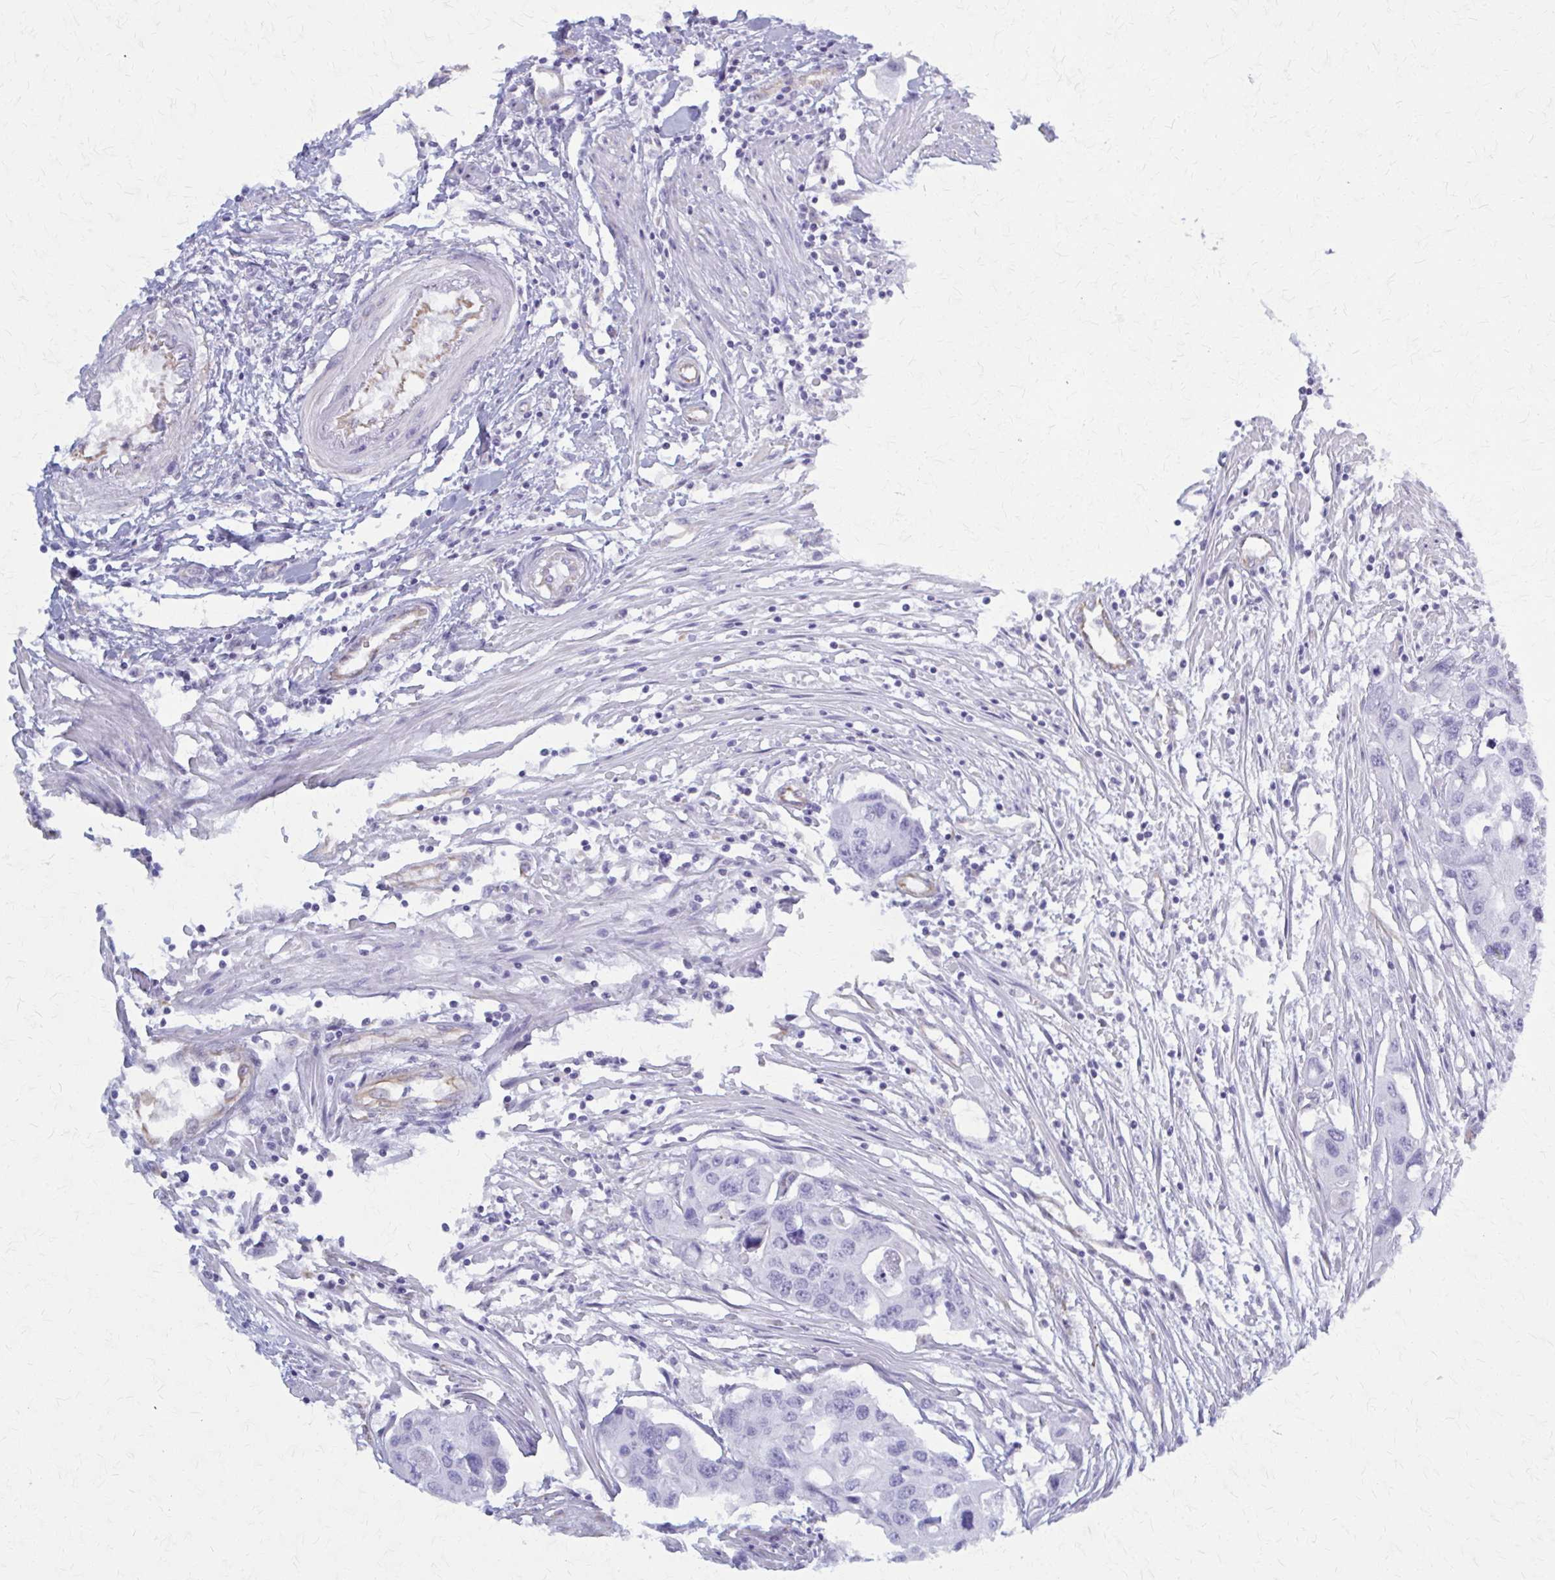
{"staining": {"intensity": "negative", "quantity": "none", "location": "none"}, "tissue": "colorectal cancer", "cell_type": "Tumor cells", "image_type": "cancer", "snomed": [{"axis": "morphology", "description": "Adenocarcinoma, NOS"}, {"axis": "topography", "description": "Colon"}], "caption": "A high-resolution micrograph shows immunohistochemistry staining of colorectal adenocarcinoma, which demonstrates no significant expression in tumor cells.", "gene": "GFAP", "patient": {"sex": "male", "age": 77}}